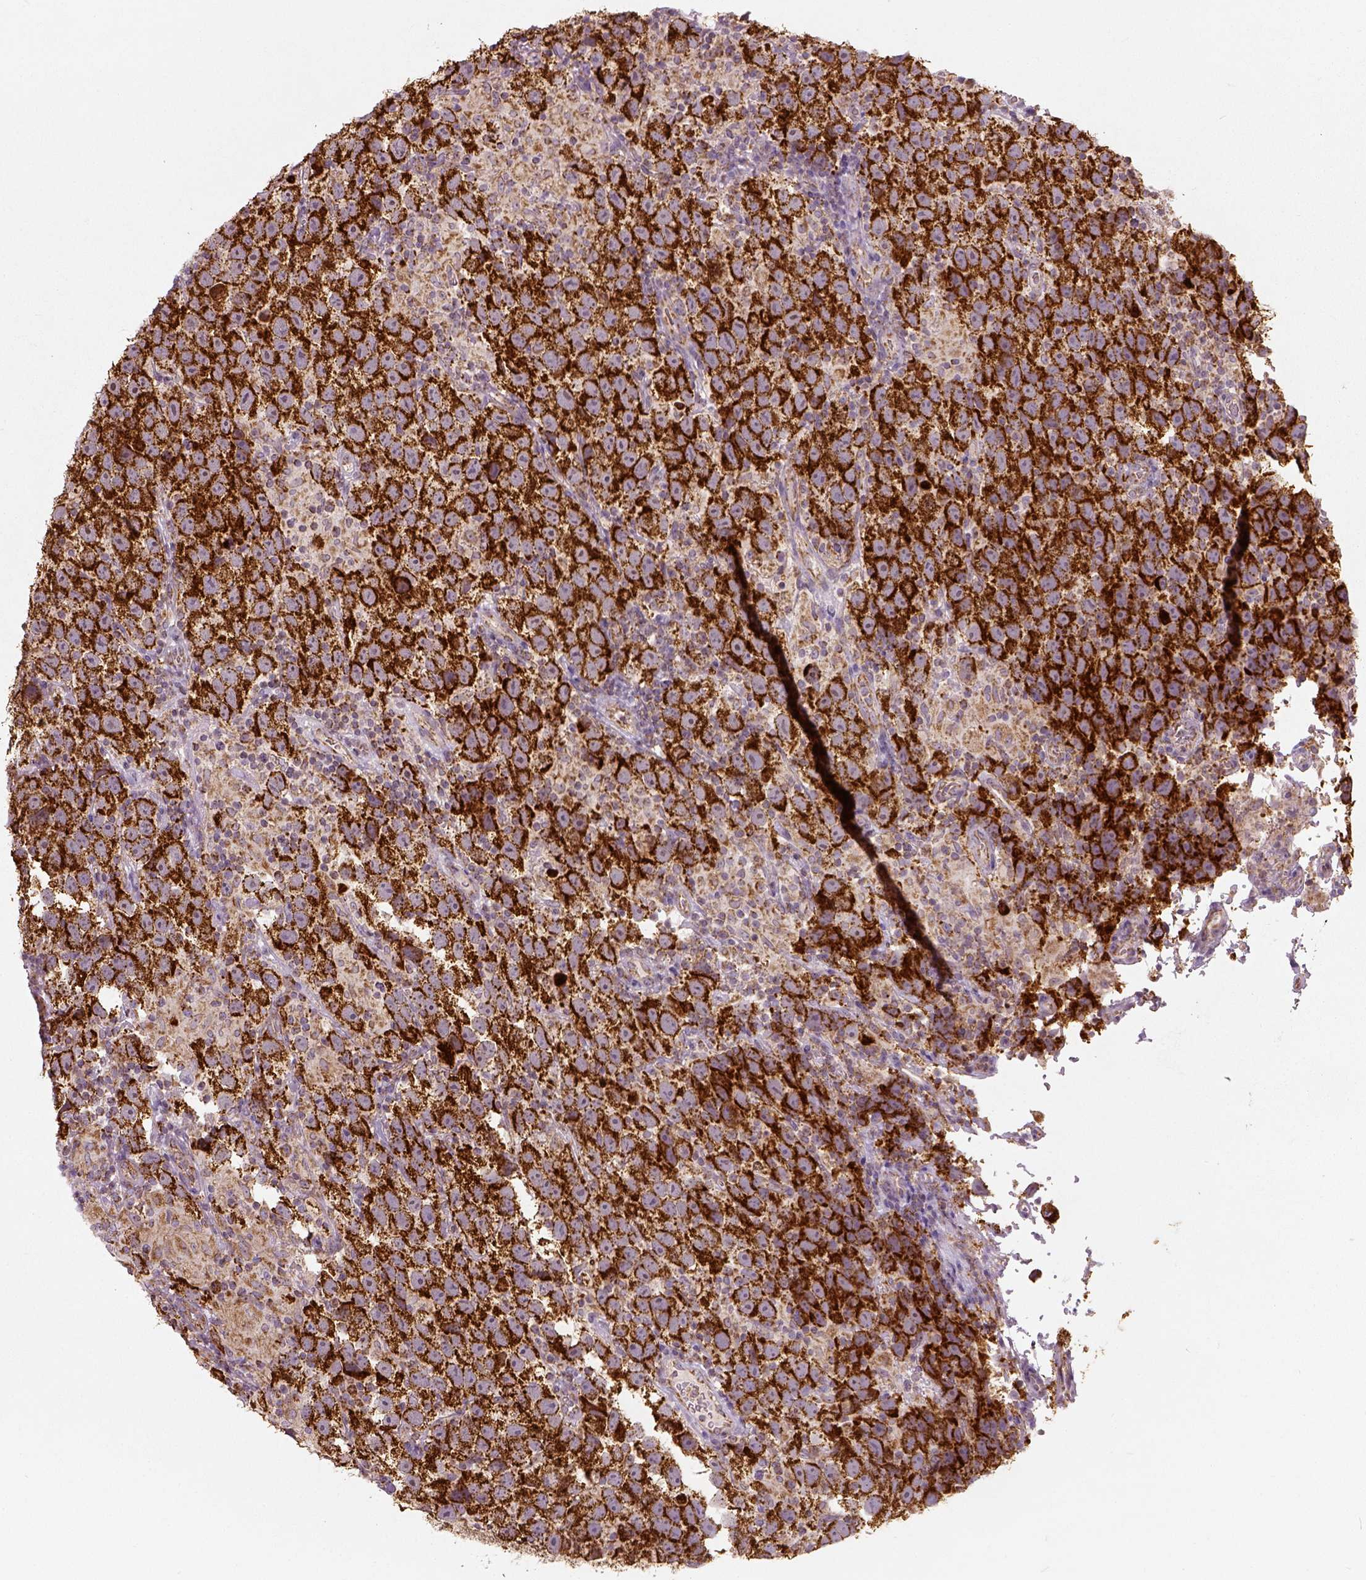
{"staining": {"intensity": "strong", "quantity": ">75%", "location": "cytoplasmic/membranous"}, "tissue": "testis cancer", "cell_type": "Tumor cells", "image_type": "cancer", "snomed": [{"axis": "morphology", "description": "Seminoma, NOS"}, {"axis": "topography", "description": "Testis"}], "caption": "Immunohistochemical staining of testis cancer reveals strong cytoplasmic/membranous protein staining in about >75% of tumor cells.", "gene": "PGAM5", "patient": {"sex": "male", "age": 26}}